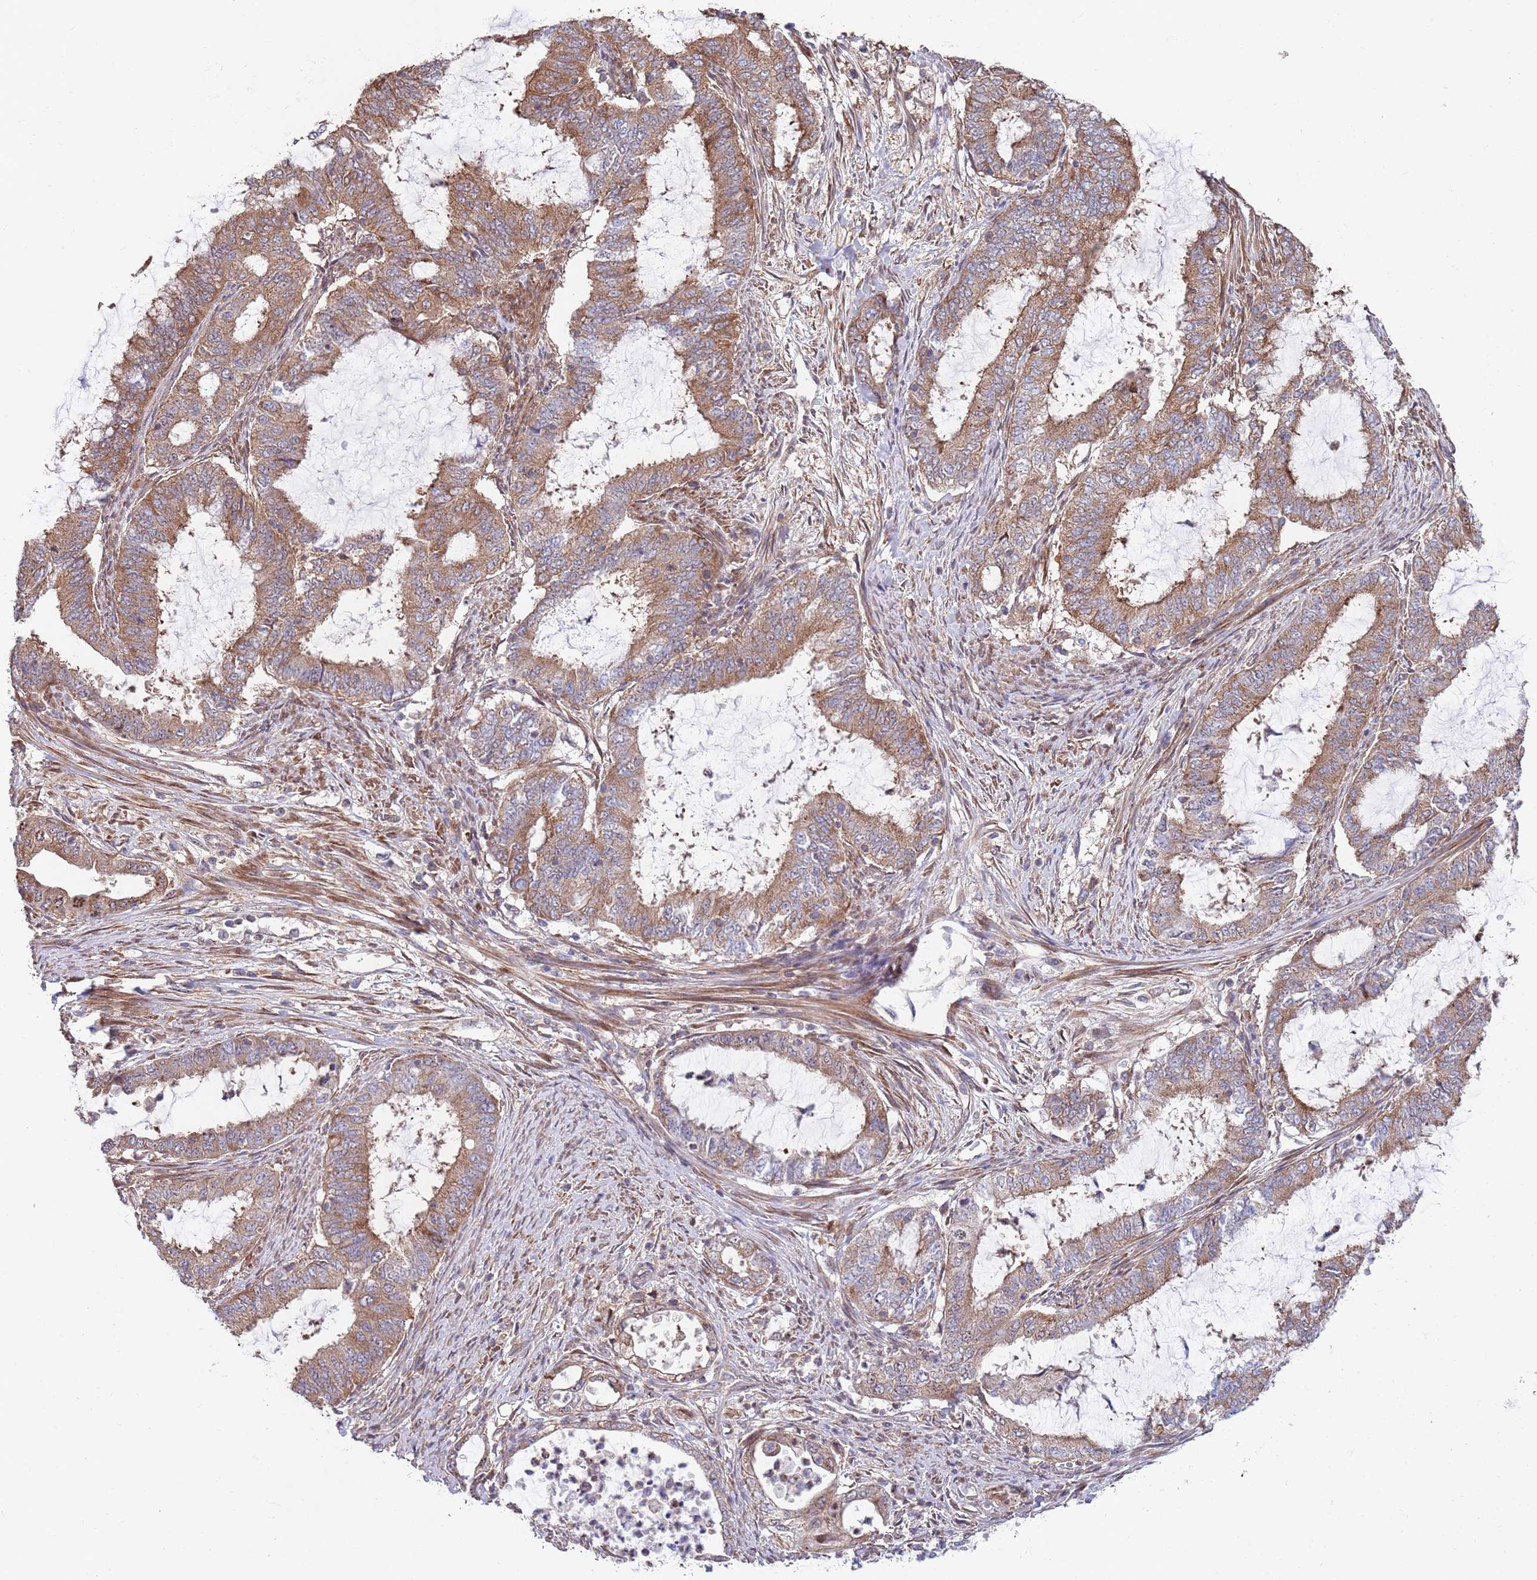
{"staining": {"intensity": "moderate", "quantity": ">75%", "location": "cytoplasmic/membranous"}, "tissue": "endometrial cancer", "cell_type": "Tumor cells", "image_type": "cancer", "snomed": [{"axis": "morphology", "description": "Adenocarcinoma, NOS"}, {"axis": "topography", "description": "Endometrium"}], "caption": "Human adenocarcinoma (endometrial) stained with a brown dye reveals moderate cytoplasmic/membranous positive expression in approximately >75% of tumor cells.", "gene": "RNF19B", "patient": {"sex": "female", "age": 51}}